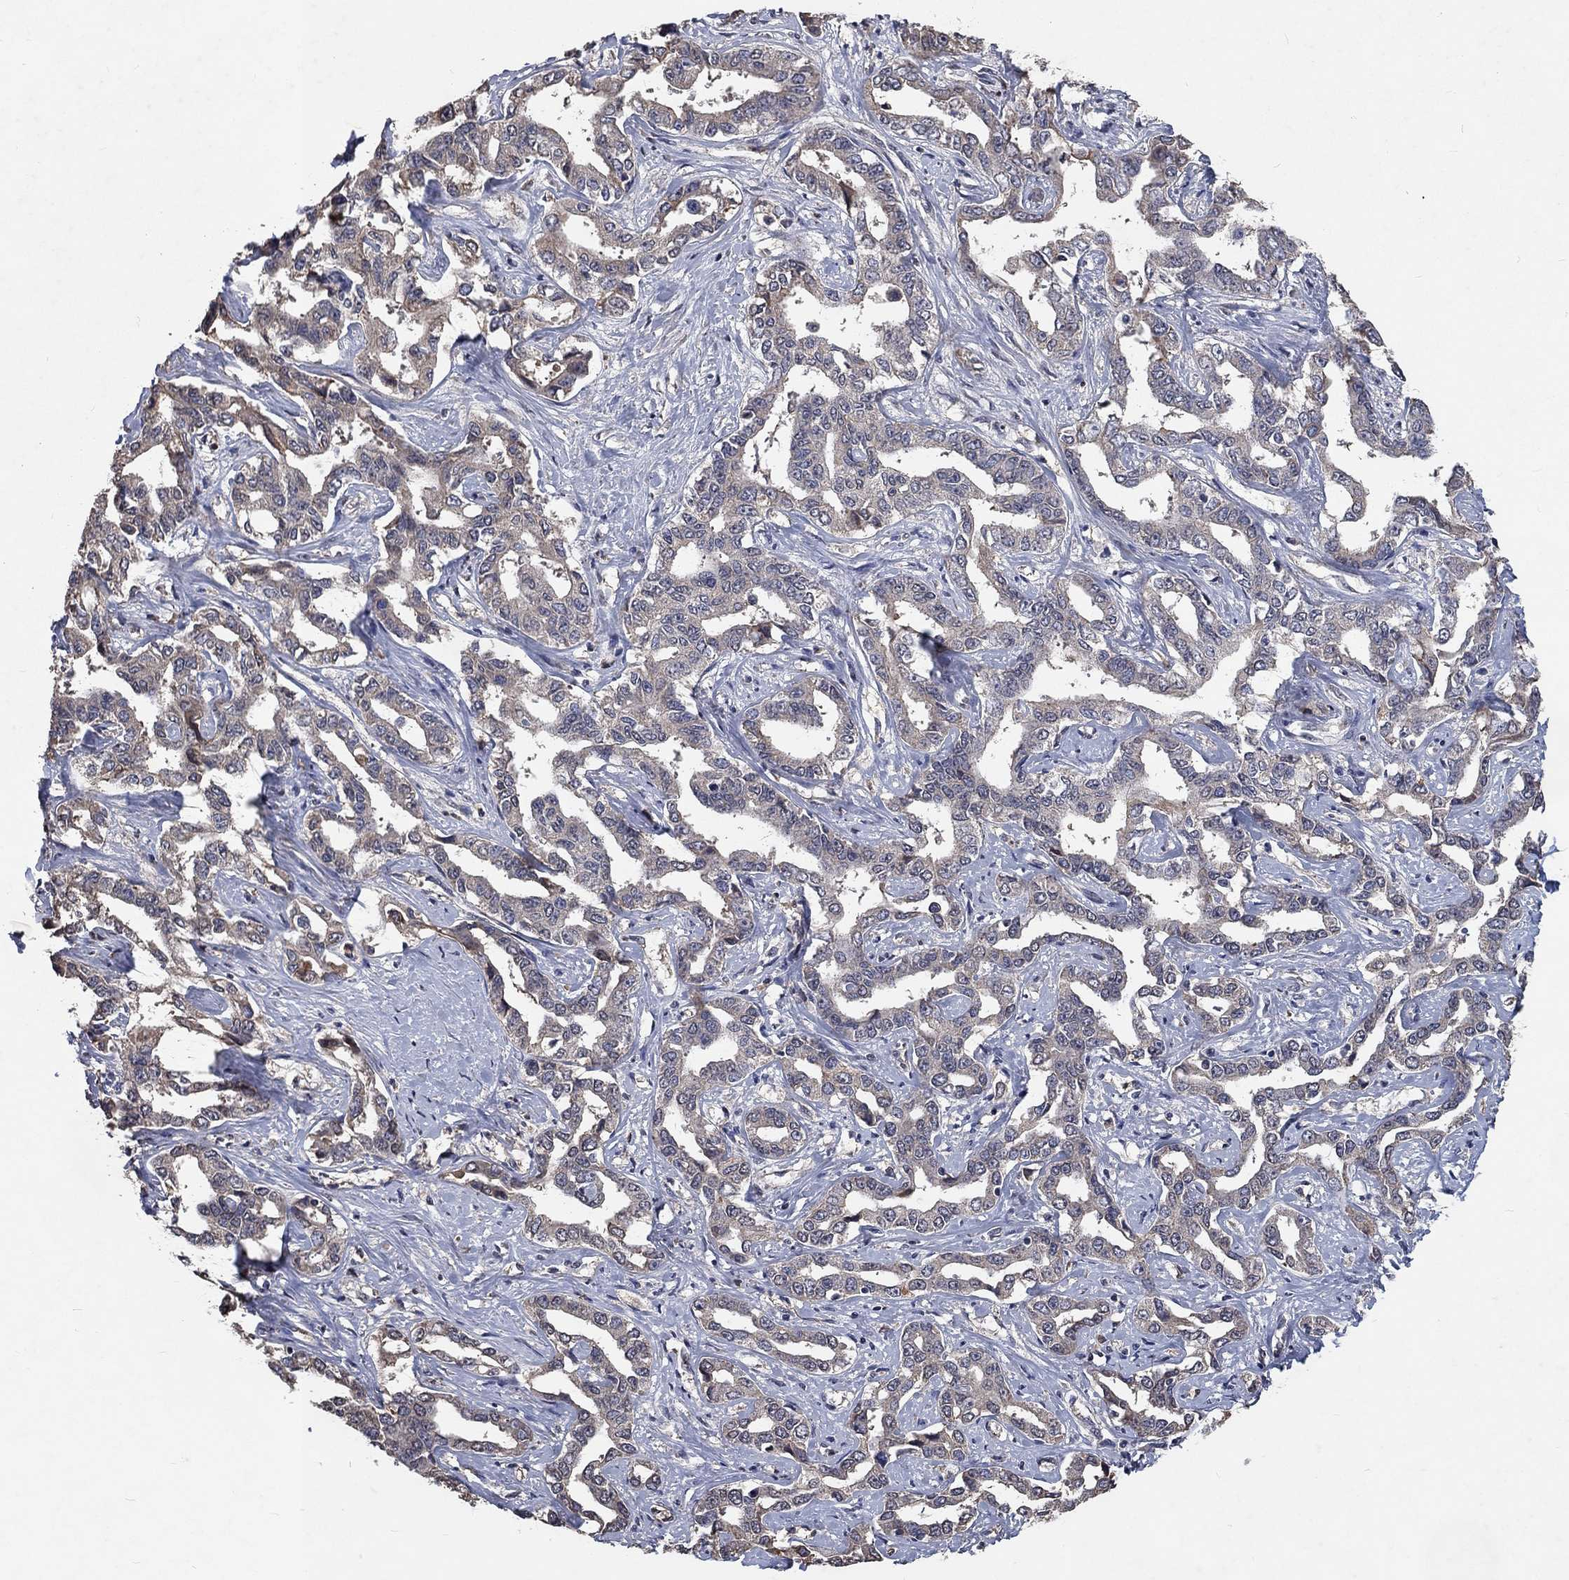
{"staining": {"intensity": "weak", "quantity": "<25%", "location": "cytoplasmic/membranous"}, "tissue": "liver cancer", "cell_type": "Tumor cells", "image_type": "cancer", "snomed": [{"axis": "morphology", "description": "Cholangiocarcinoma"}, {"axis": "topography", "description": "Liver"}], "caption": "There is no significant staining in tumor cells of cholangiocarcinoma (liver).", "gene": "CHST5", "patient": {"sex": "male", "age": 59}}